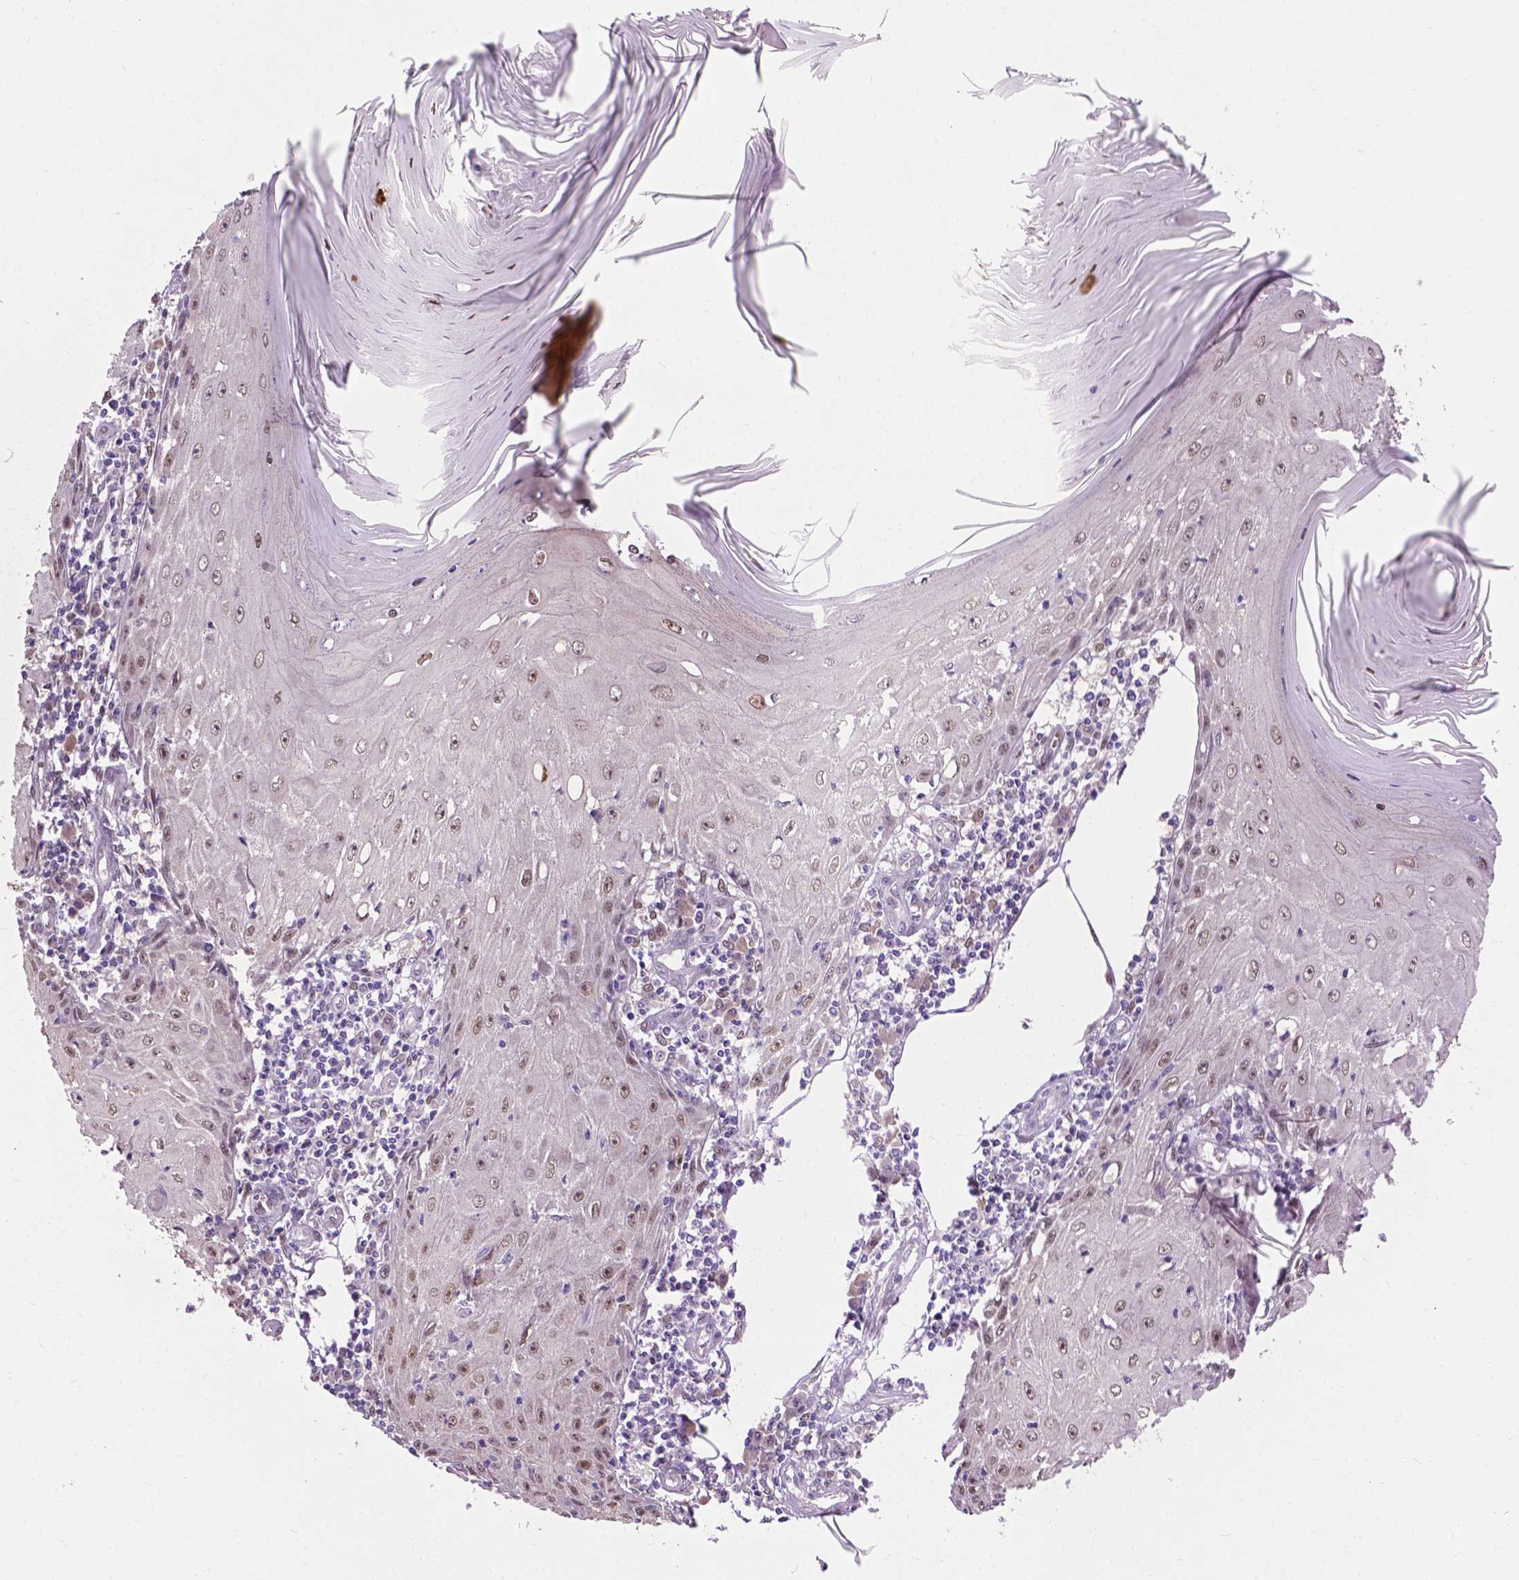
{"staining": {"intensity": "weak", "quantity": ">75%", "location": "nuclear"}, "tissue": "skin cancer", "cell_type": "Tumor cells", "image_type": "cancer", "snomed": [{"axis": "morphology", "description": "Squamous cell carcinoma, NOS"}, {"axis": "topography", "description": "Skin"}], "caption": "Skin cancer (squamous cell carcinoma) stained for a protein (brown) shows weak nuclear positive positivity in about >75% of tumor cells.", "gene": "IRF6", "patient": {"sex": "female", "age": 73}}